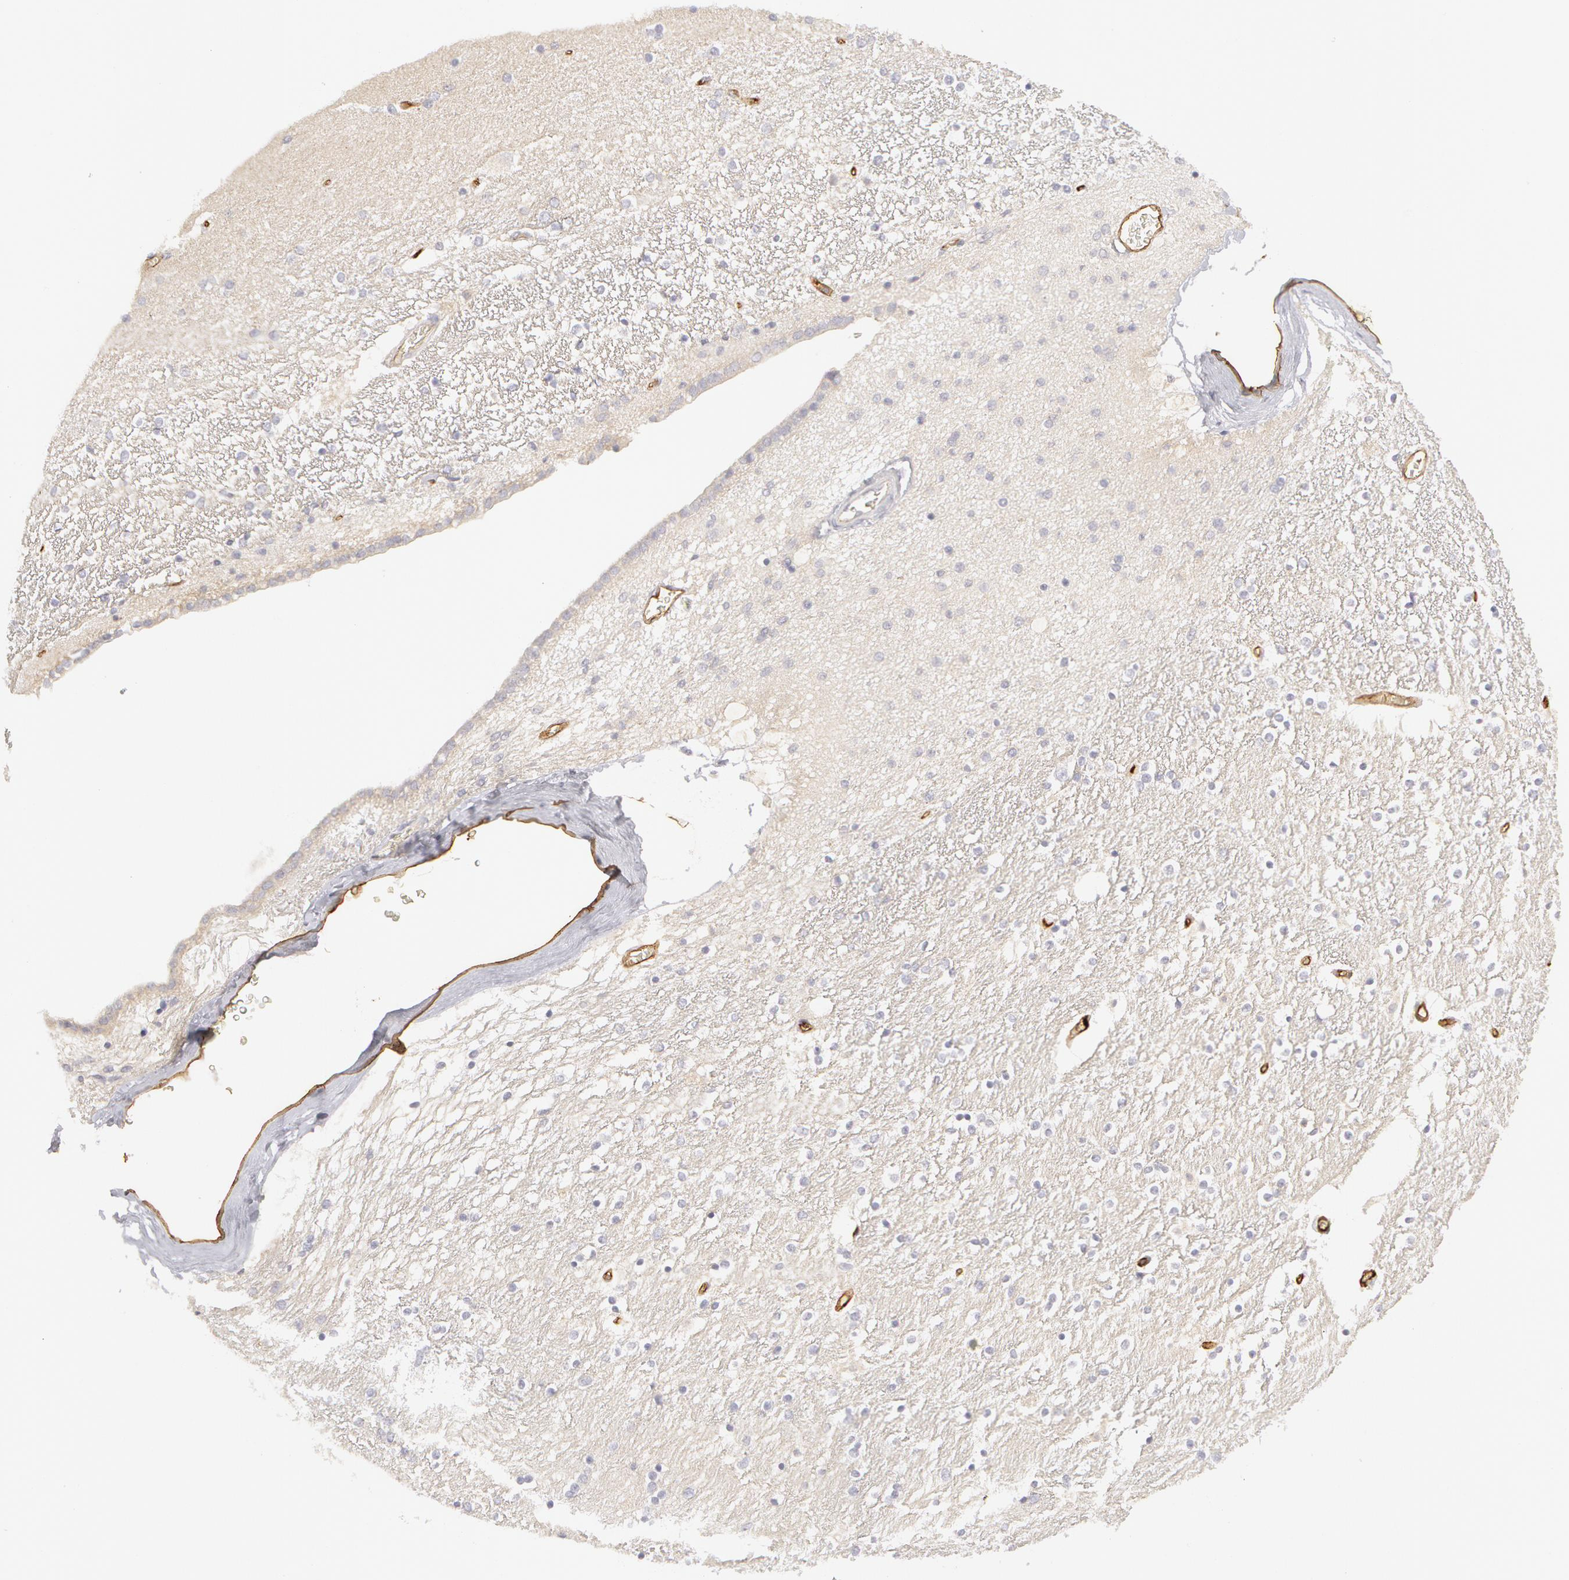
{"staining": {"intensity": "weak", "quantity": "25%-75%", "location": "cytoplasmic/membranous"}, "tissue": "hippocampus", "cell_type": "Glial cells", "image_type": "normal", "snomed": [{"axis": "morphology", "description": "Normal tissue, NOS"}, {"axis": "topography", "description": "Hippocampus"}], "caption": "A photomicrograph of hippocampus stained for a protein exhibits weak cytoplasmic/membranous brown staining in glial cells. (DAB IHC with brightfield microscopy, high magnification).", "gene": "ABCB1", "patient": {"sex": "female", "age": 54}}